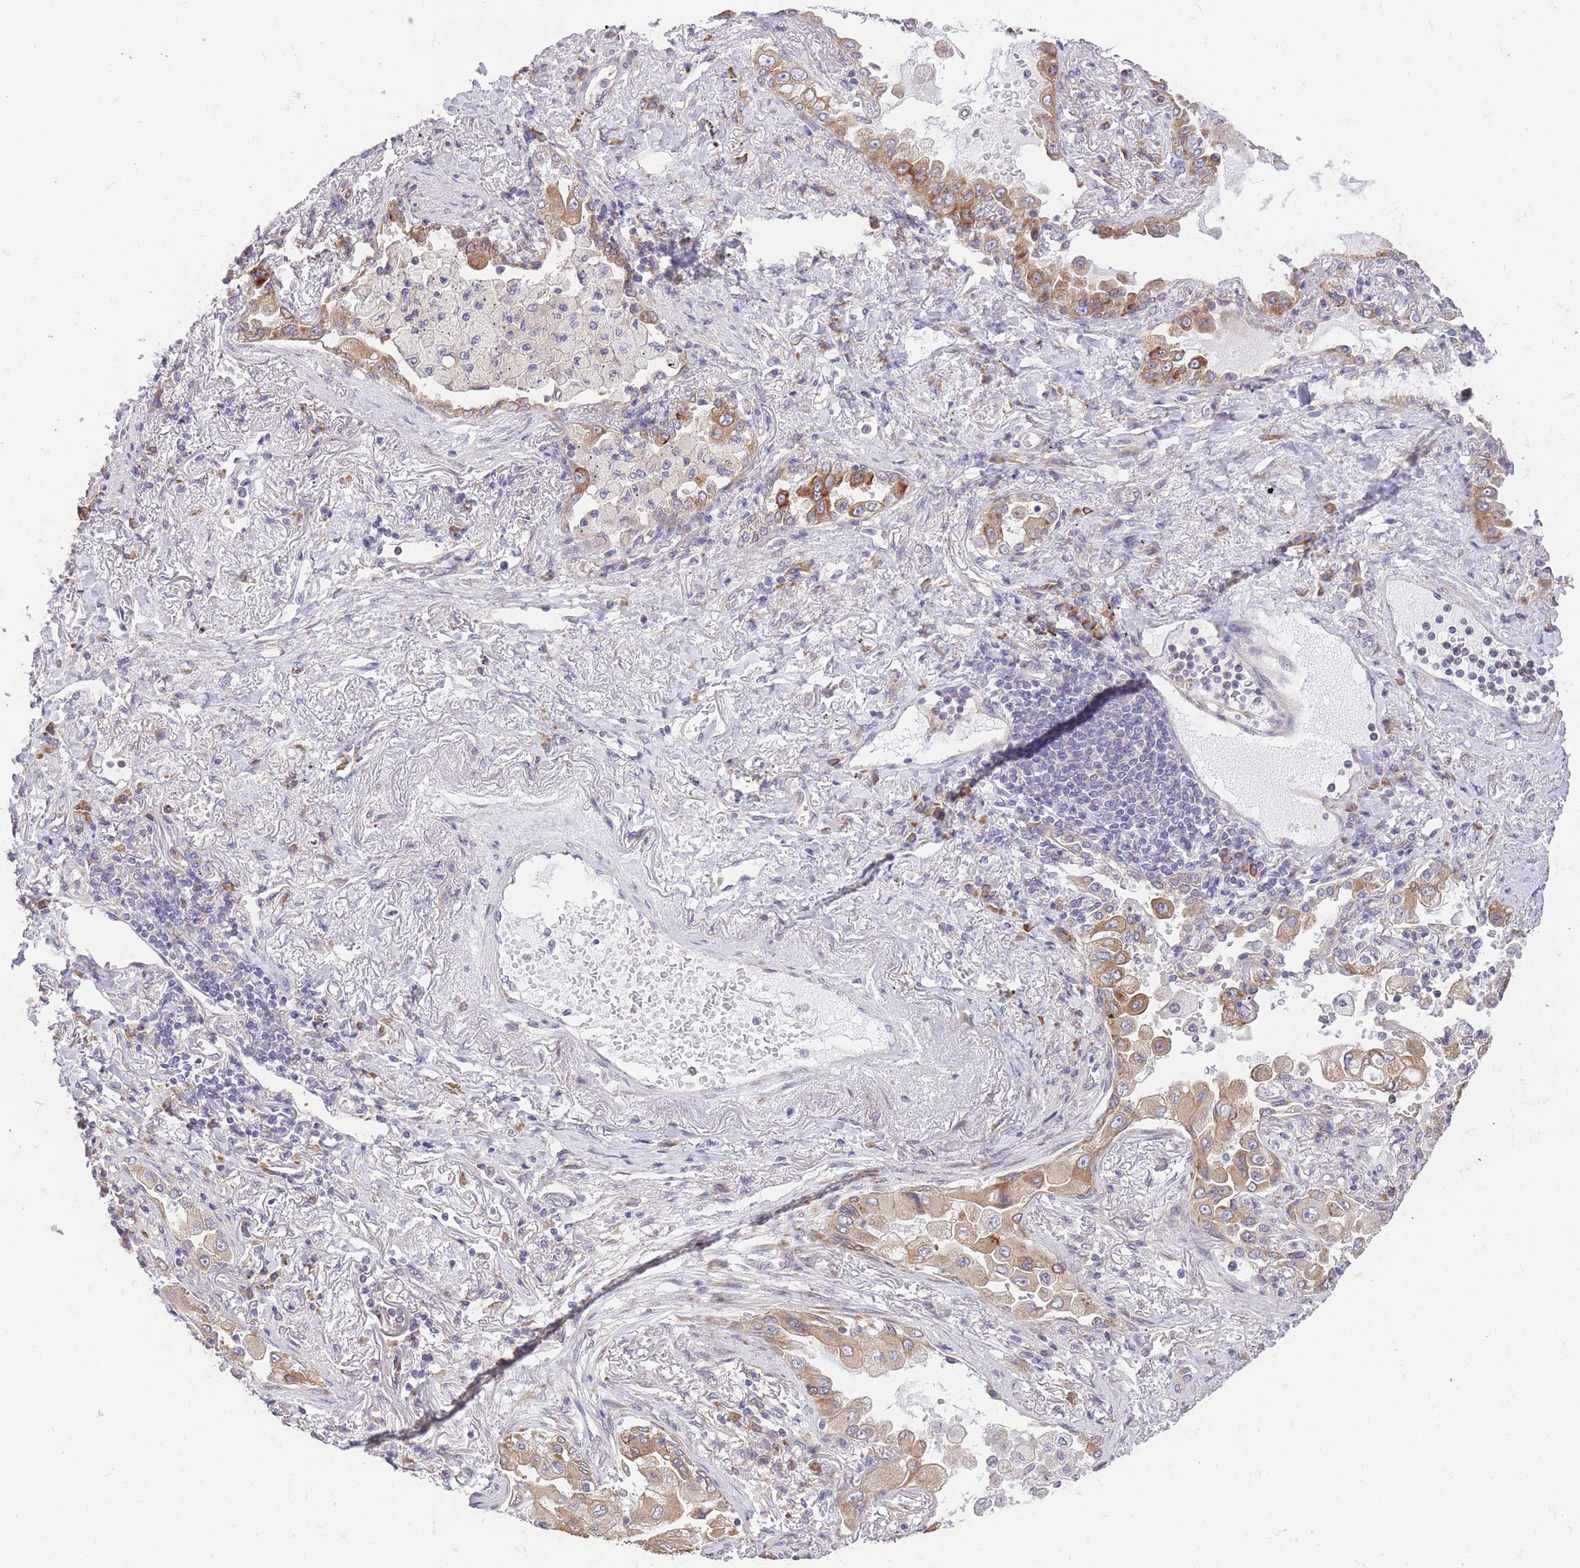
{"staining": {"intensity": "moderate", "quantity": ">75%", "location": "cytoplasmic/membranous"}, "tissue": "lung cancer", "cell_type": "Tumor cells", "image_type": "cancer", "snomed": [{"axis": "morphology", "description": "Squamous cell carcinoma, NOS"}, {"axis": "topography", "description": "Lung"}], "caption": "A medium amount of moderate cytoplasmic/membranous staining is present in about >75% of tumor cells in lung cancer (squamous cell carcinoma) tissue.", "gene": "GBP7", "patient": {"sex": "male", "age": 74}}